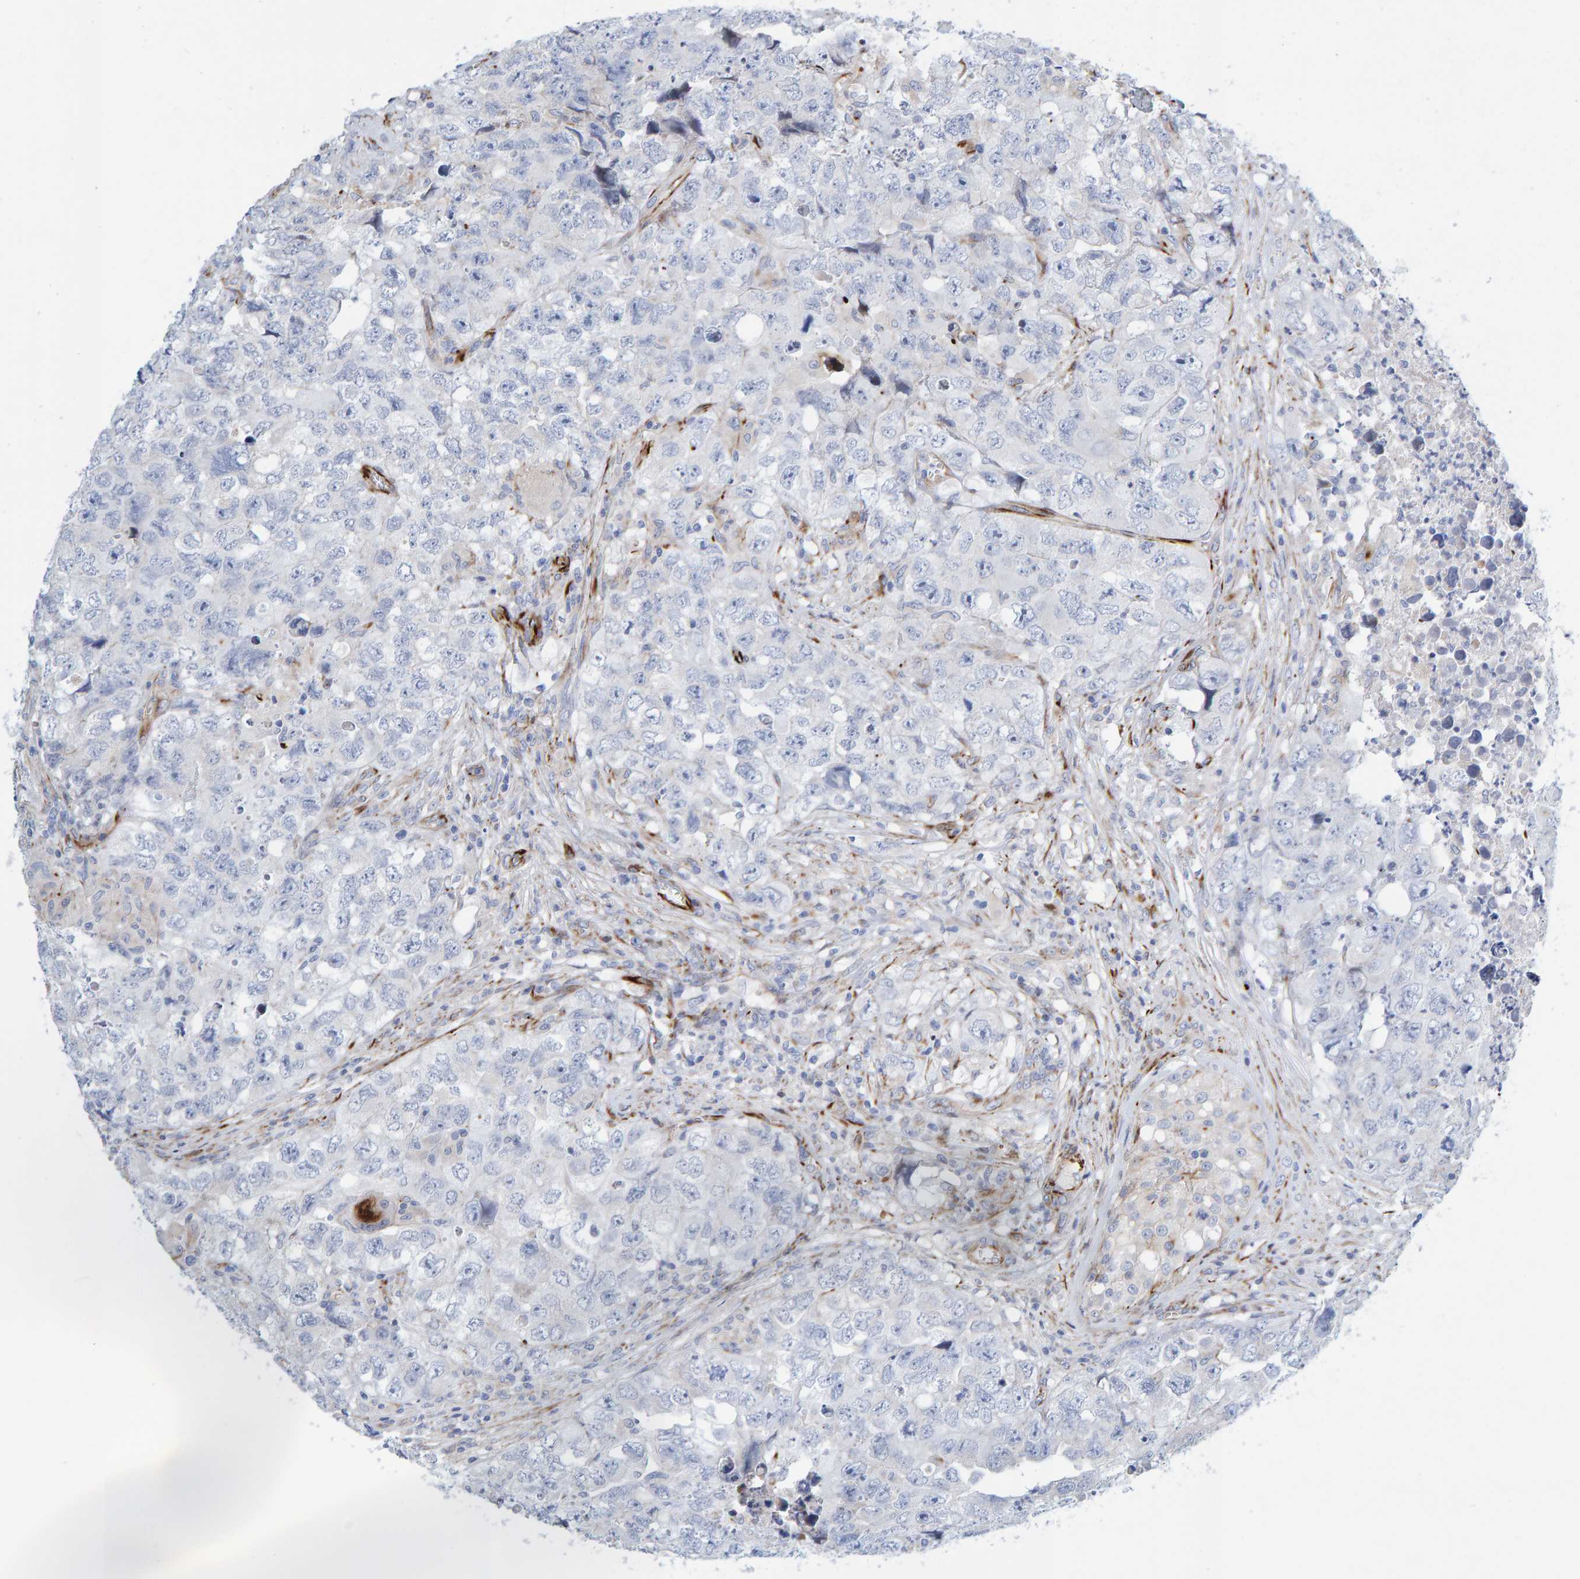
{"staining": {"intensity": "negative", "quantity": "none", "location": "none"}, "tissue": "testis cancer", "cell_type": "Tumor cells", "image_type": "cancer", "snomed": [{"axis": "morphology", "description": "Seminoma, NOS"}, {"axis": "morphology", "description": "Carcinoma, Embryonal, NOS"}, {"axis": "topography", "description": "Testis"}], "caption": "Human testis cancer stained for a protein using IHC reveals no positivity in tumor cells.", "gene": "POLG2", "patient": {"sex": "male", "age": 43}}